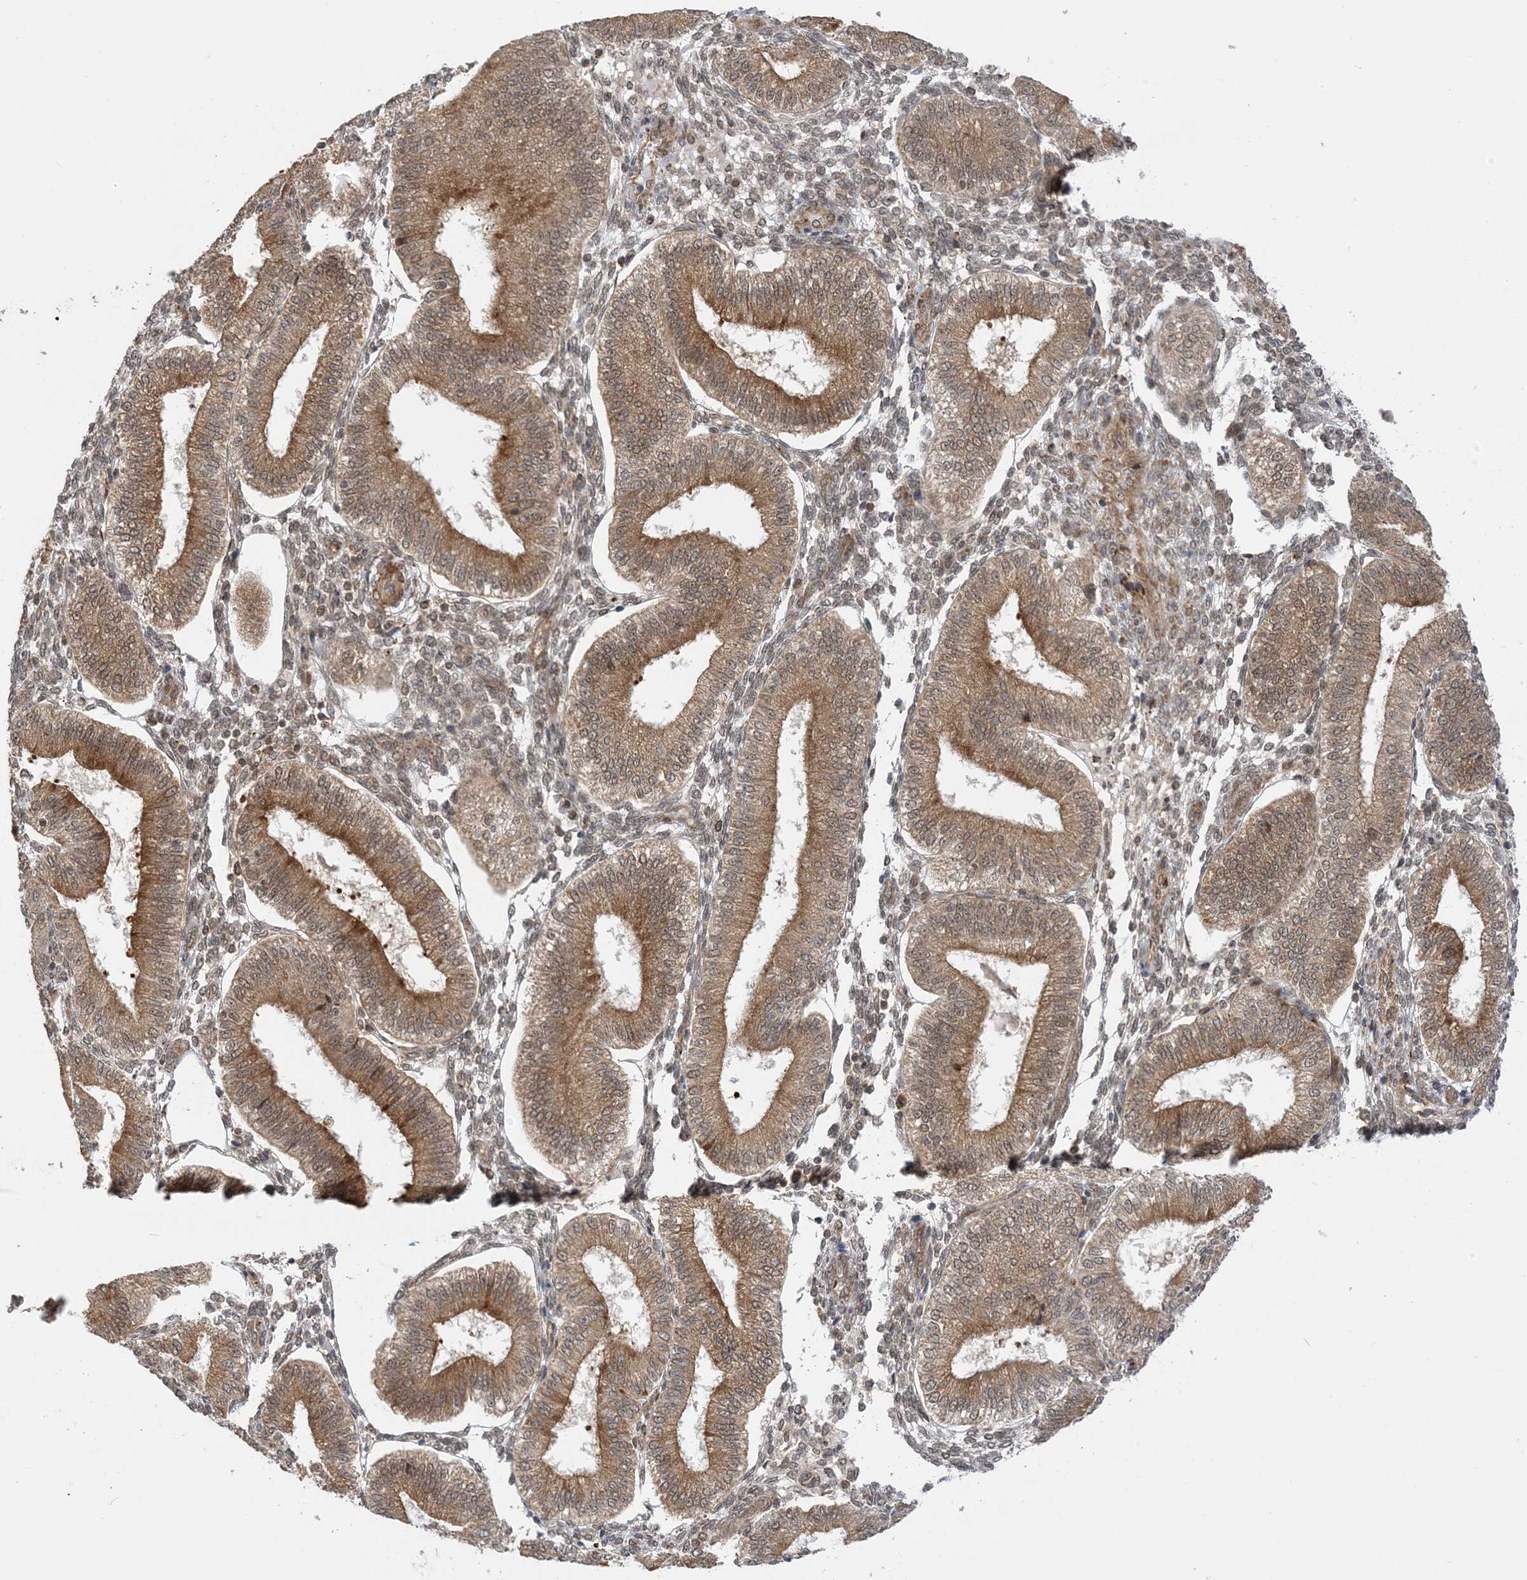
{"staining": {"intensity": "weak", "quantity": "<25%", "location": "cytoplasmic/membranous"}, "tissue": "endometrium", "cell_type": "Cells in endometrial stroma", "image_type": "normal", "snomed": [{"axis": "morphology", "description": "Normal tissue, NOS"}, {"axis": "topography", "description": "Endometrium"}], "caption": "DAB (3,3'-diaminobenzidine) immunohistochemical staining of normal endometrium displays no significant positivity in cells in endometrial stroma.", "gene": "METTL21A", "patient": {"sex": "female", "age": 39}}